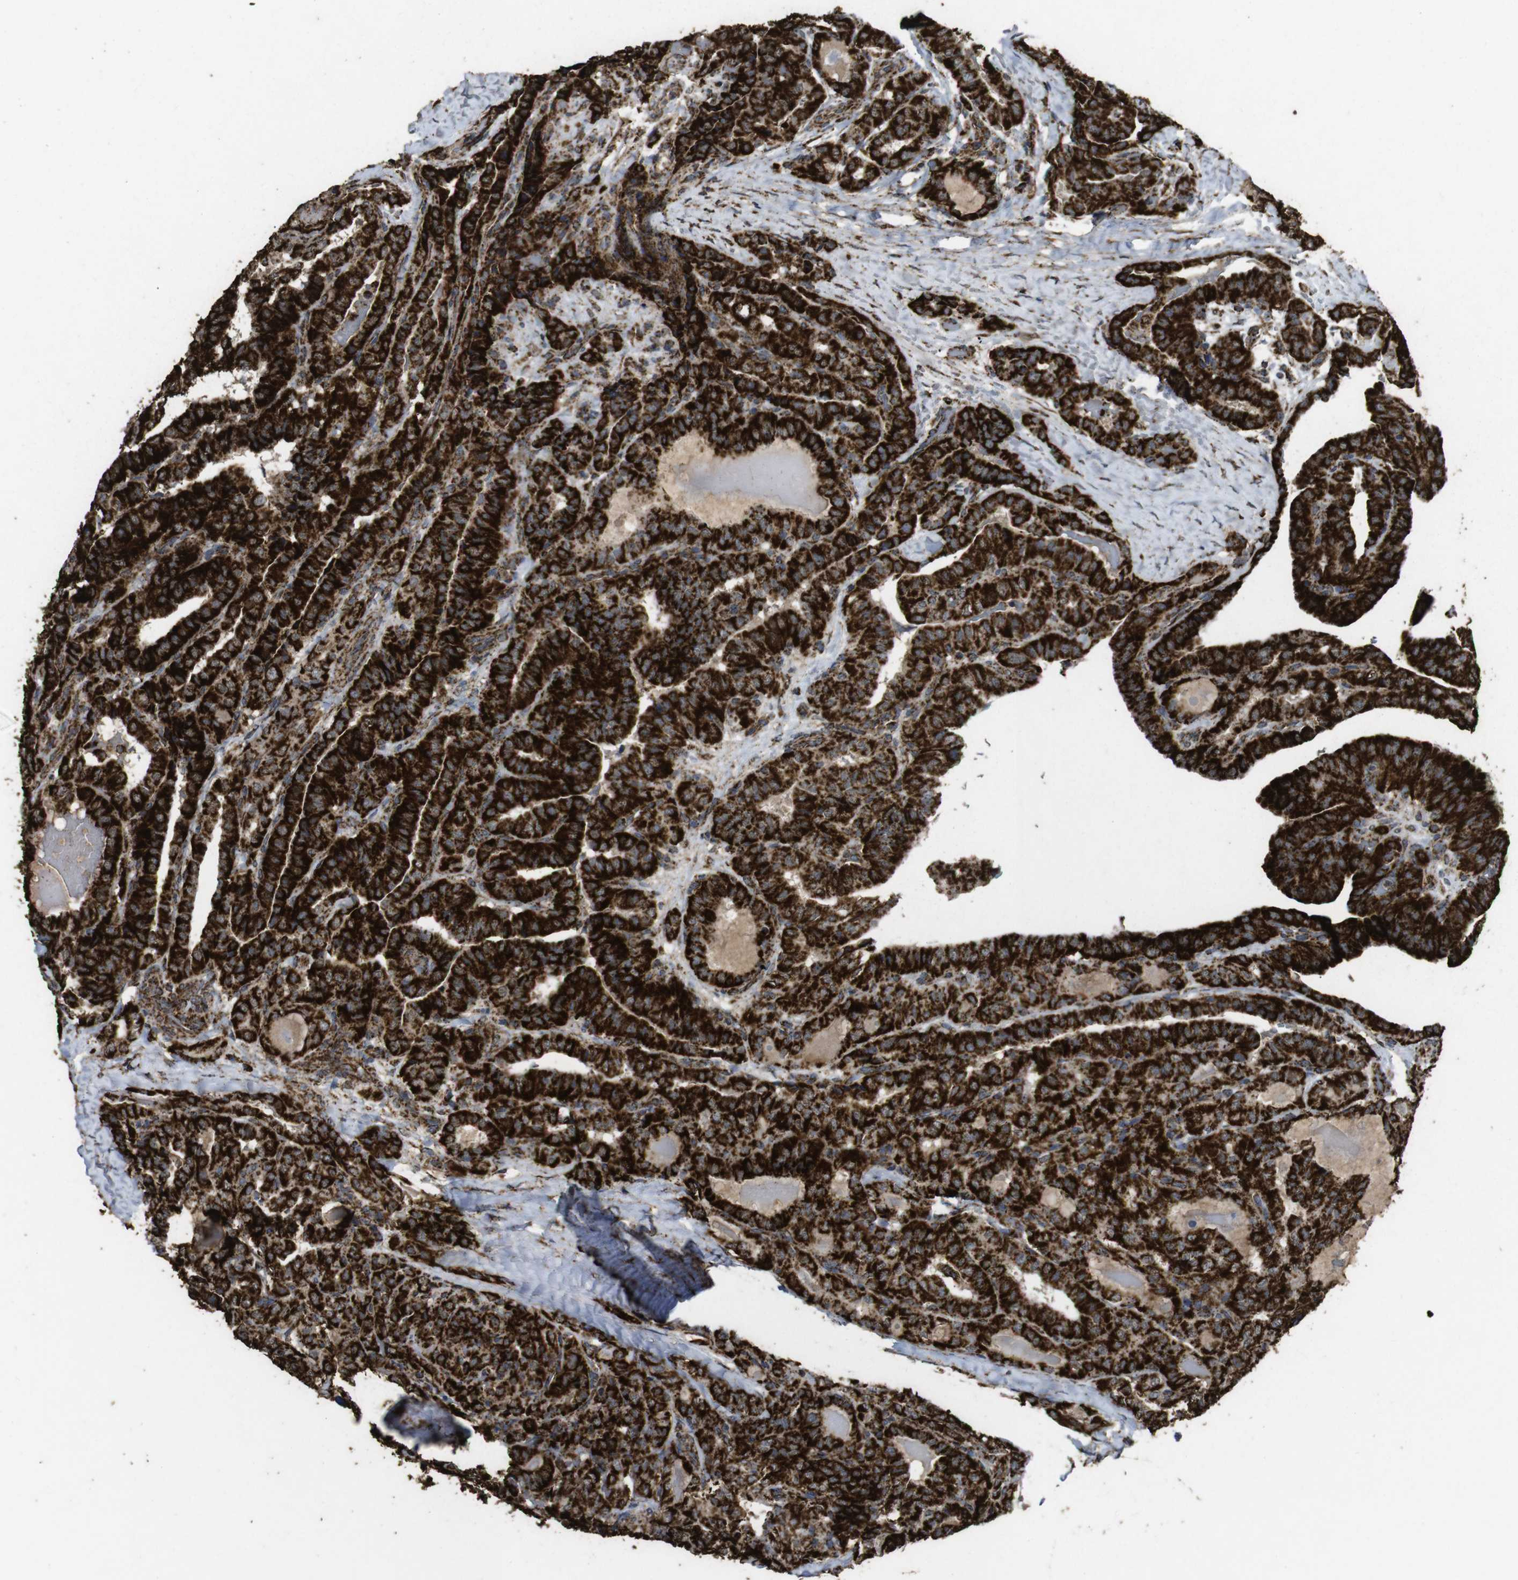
{"staining": {"intensity": "strong", "quantity": ">75%", "location": "cytoplasmic/membranous"}, "tissue": "thyroid cancer", "cell_type": "Tumor cells", "image_type": "cancer", "snomed": [{"axis": "morphology", "description": "Papillary adenocarcinoma, NOS"}, {"axis": "topography", "description": "Thyroid gland"}], "caption": "Immunohistochemical staining of thyroid cancer (papillary adenocarcinoma) exhibits high levels of strong cytoplasmic/membranous protein positivity in about >75% of tumor cells. (brown staining indicates protein expression, while blue staining denotes nuclei).", "gene": "ATP5F1A", "patient": {"sex": "male", "age": 77}}